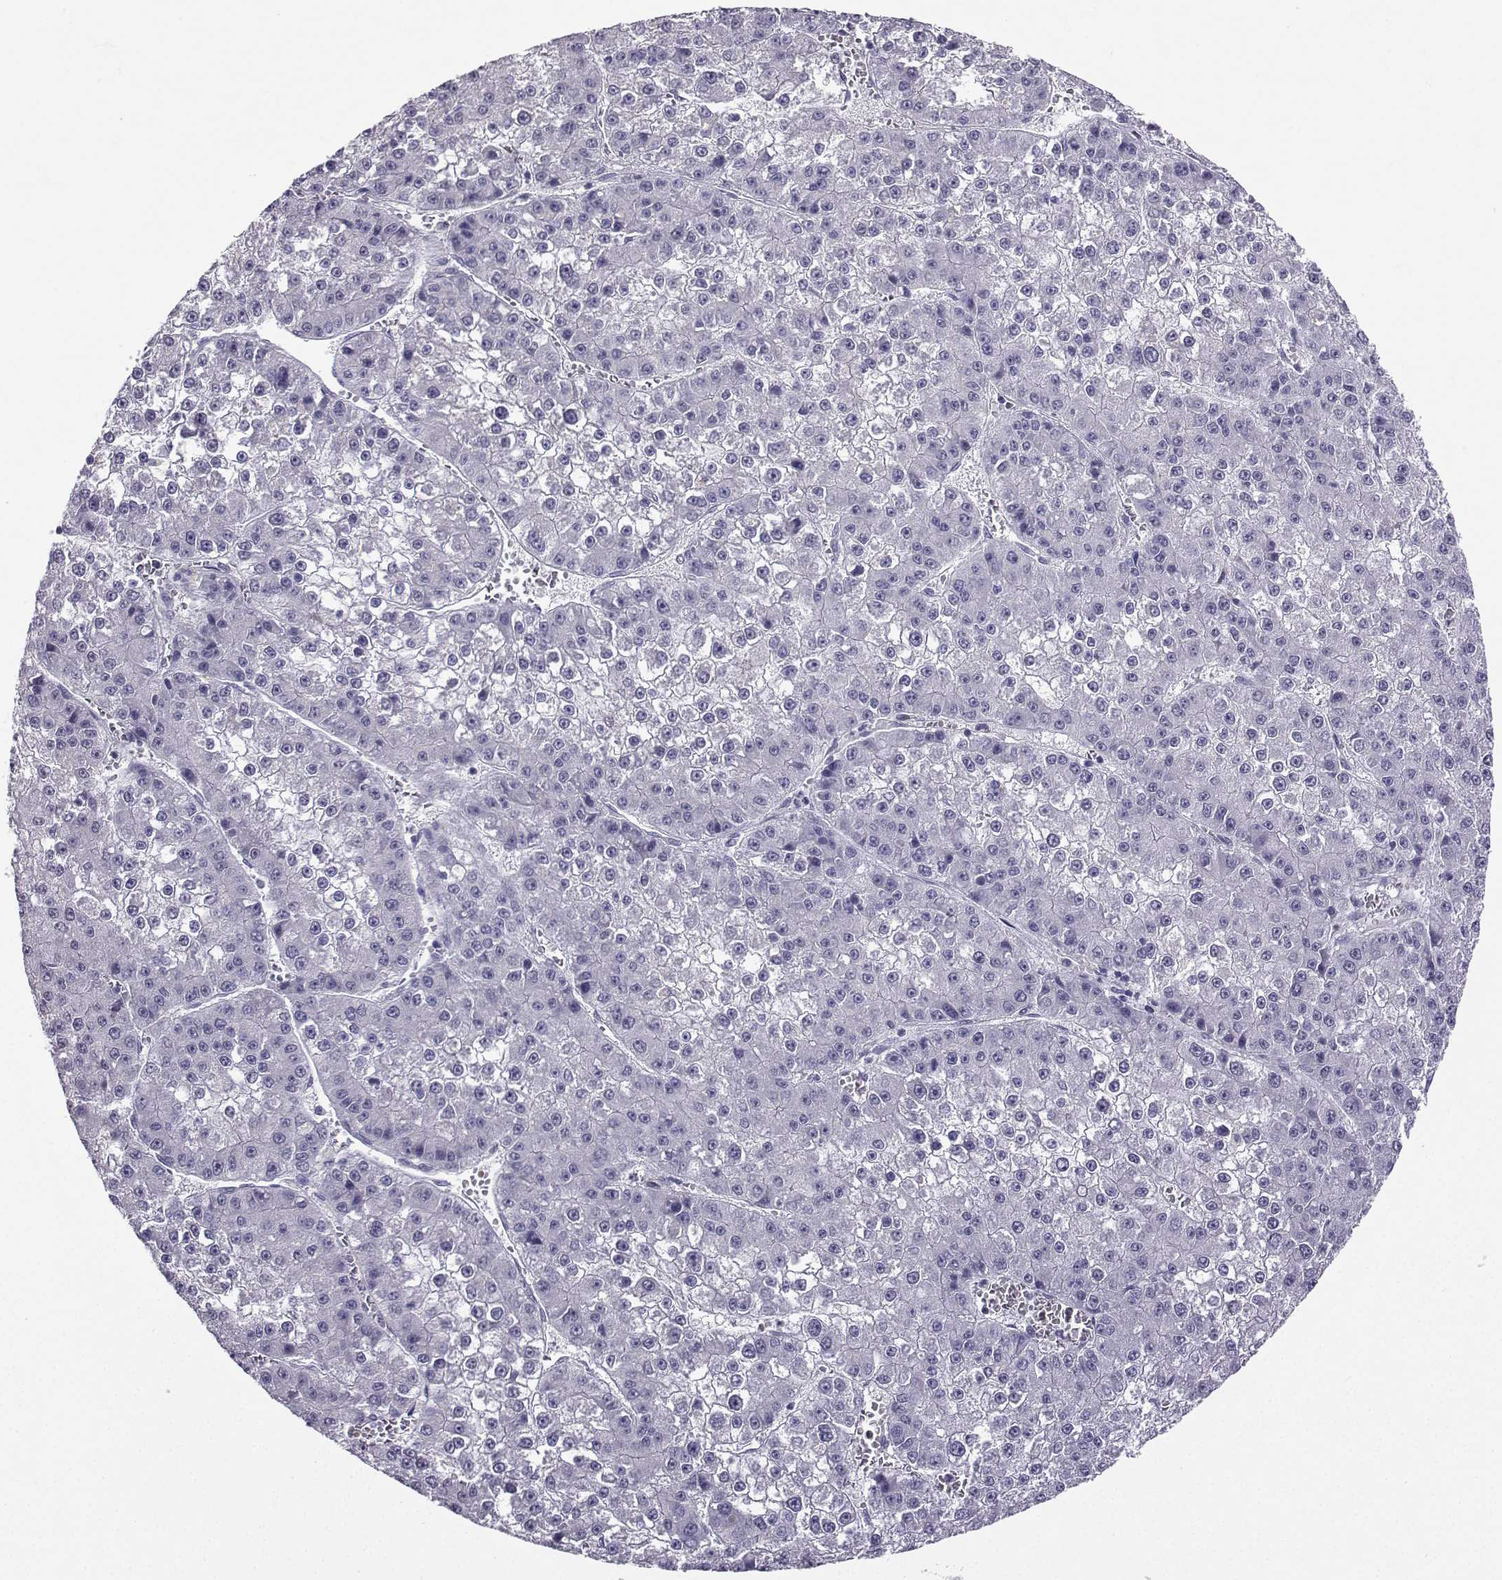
{"staining": {"intensity": "negative", "quantity": "none", "location": "none"}, "tissue": "liver cancer", "cell_type": "Tumor cells", "image_type": "cancer", "snomed": [{"axis": "morphology", "description": "Carcinoma, Hepatocellular, NOS"}, {"axis": "topography", "description": "Liver"}], "caption": "Immunohistochemical staining of human liver hepatocellular carcinoma shows no significant positivity in tumor cells.", "gene": "TBR1", "patient": {"sex": "female", "age": 73}}